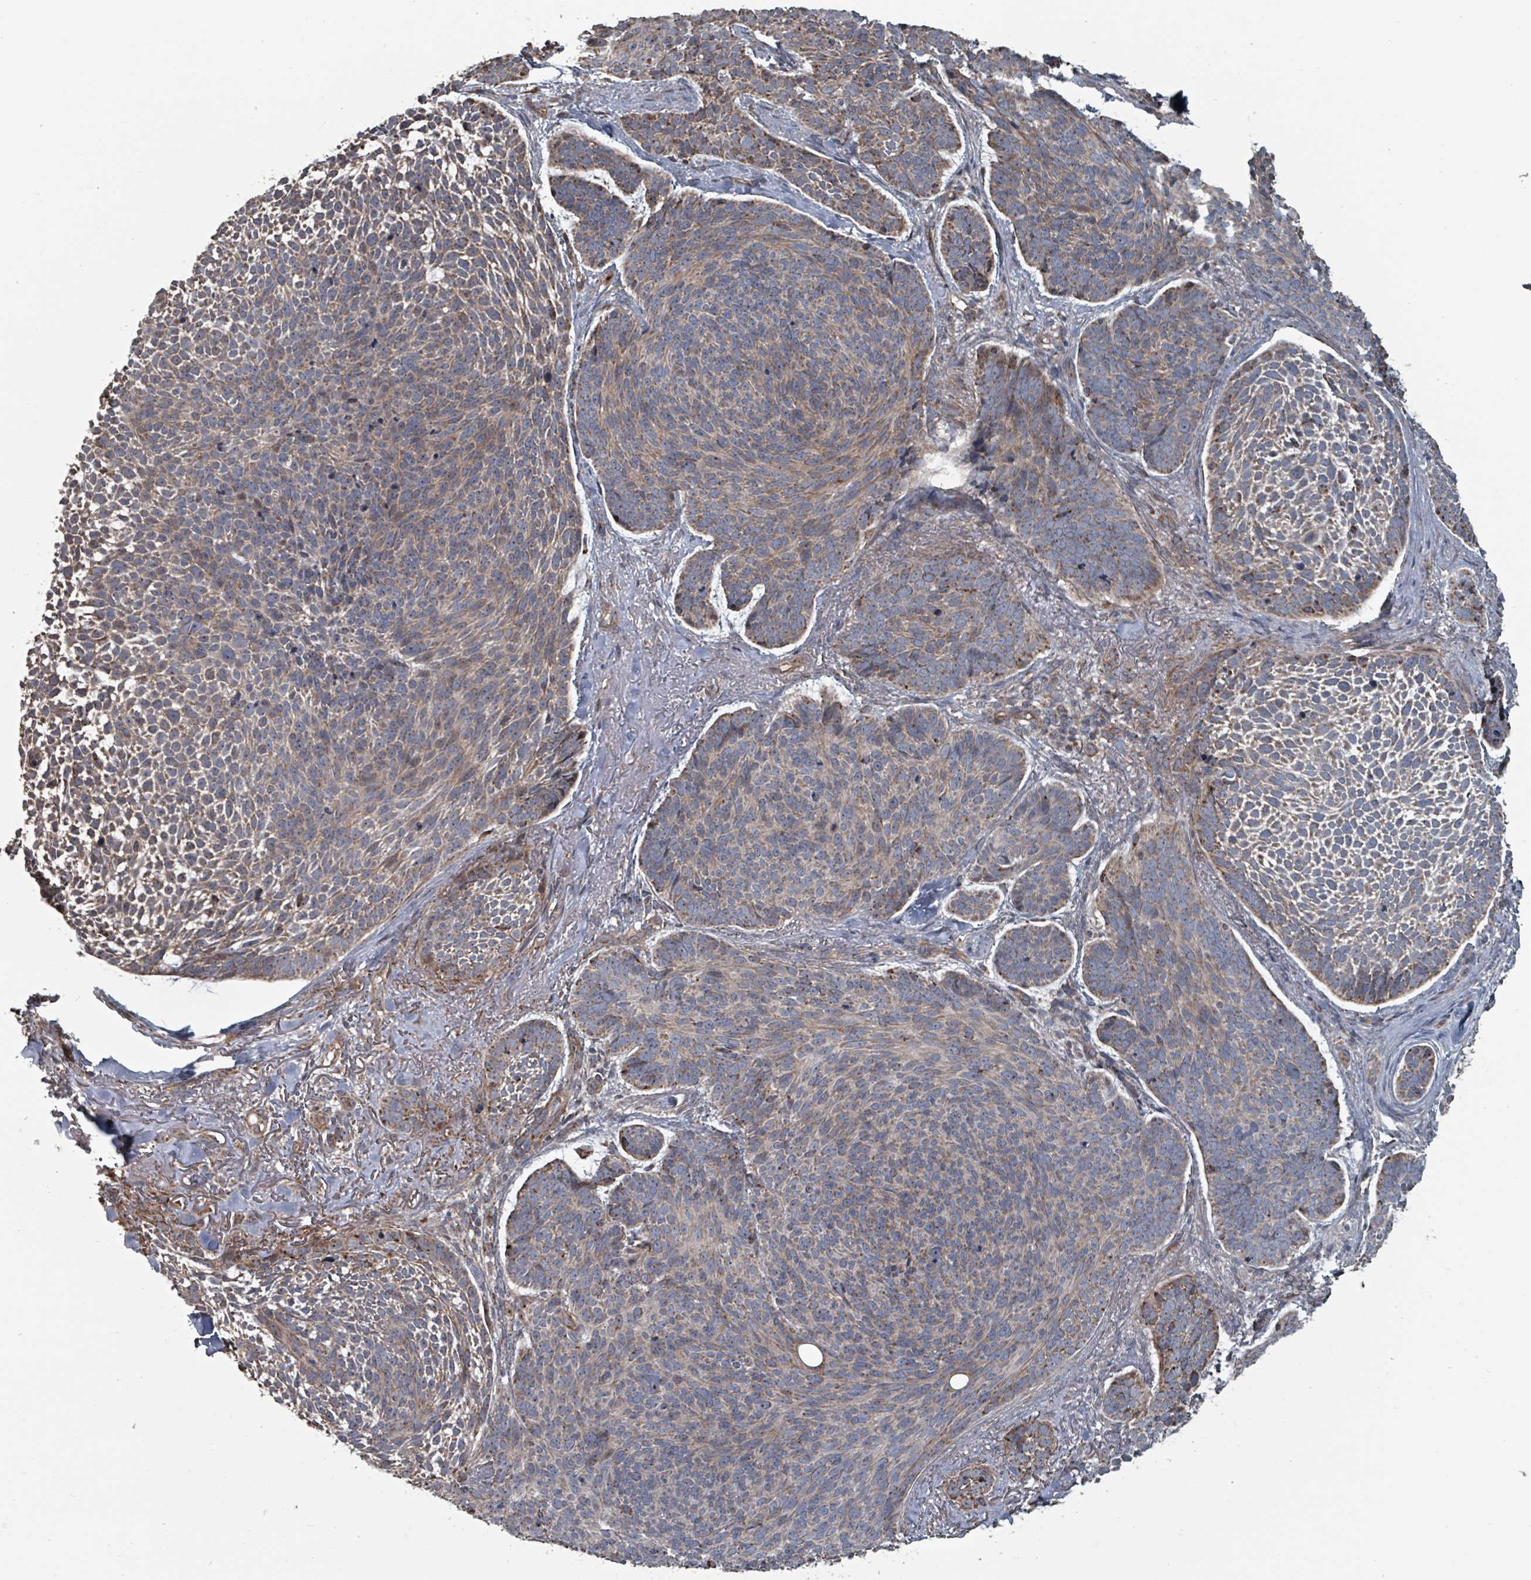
{"staining": {"intensity": "weak", "quantity": "25%-75%", "location": "cytoplasmic/membranous"}, "tissue": "skin cancer", "cell_type": "Tumor cells", "image_type": "cancer", "snomed": [{"axis": "morphology", "description": "Basal cell carcinoma"}, {"axis": "topography", "description": "Skin"}], "caption": "Tumor cells display low levels of weak cytoplasmic/membranous expression in about 25%-75% of cells in skin basal cell carcinoma. Nuclei are stained in blue.", "gene": "MRPL4", "patient": {"sex": "male", "age": 70}}